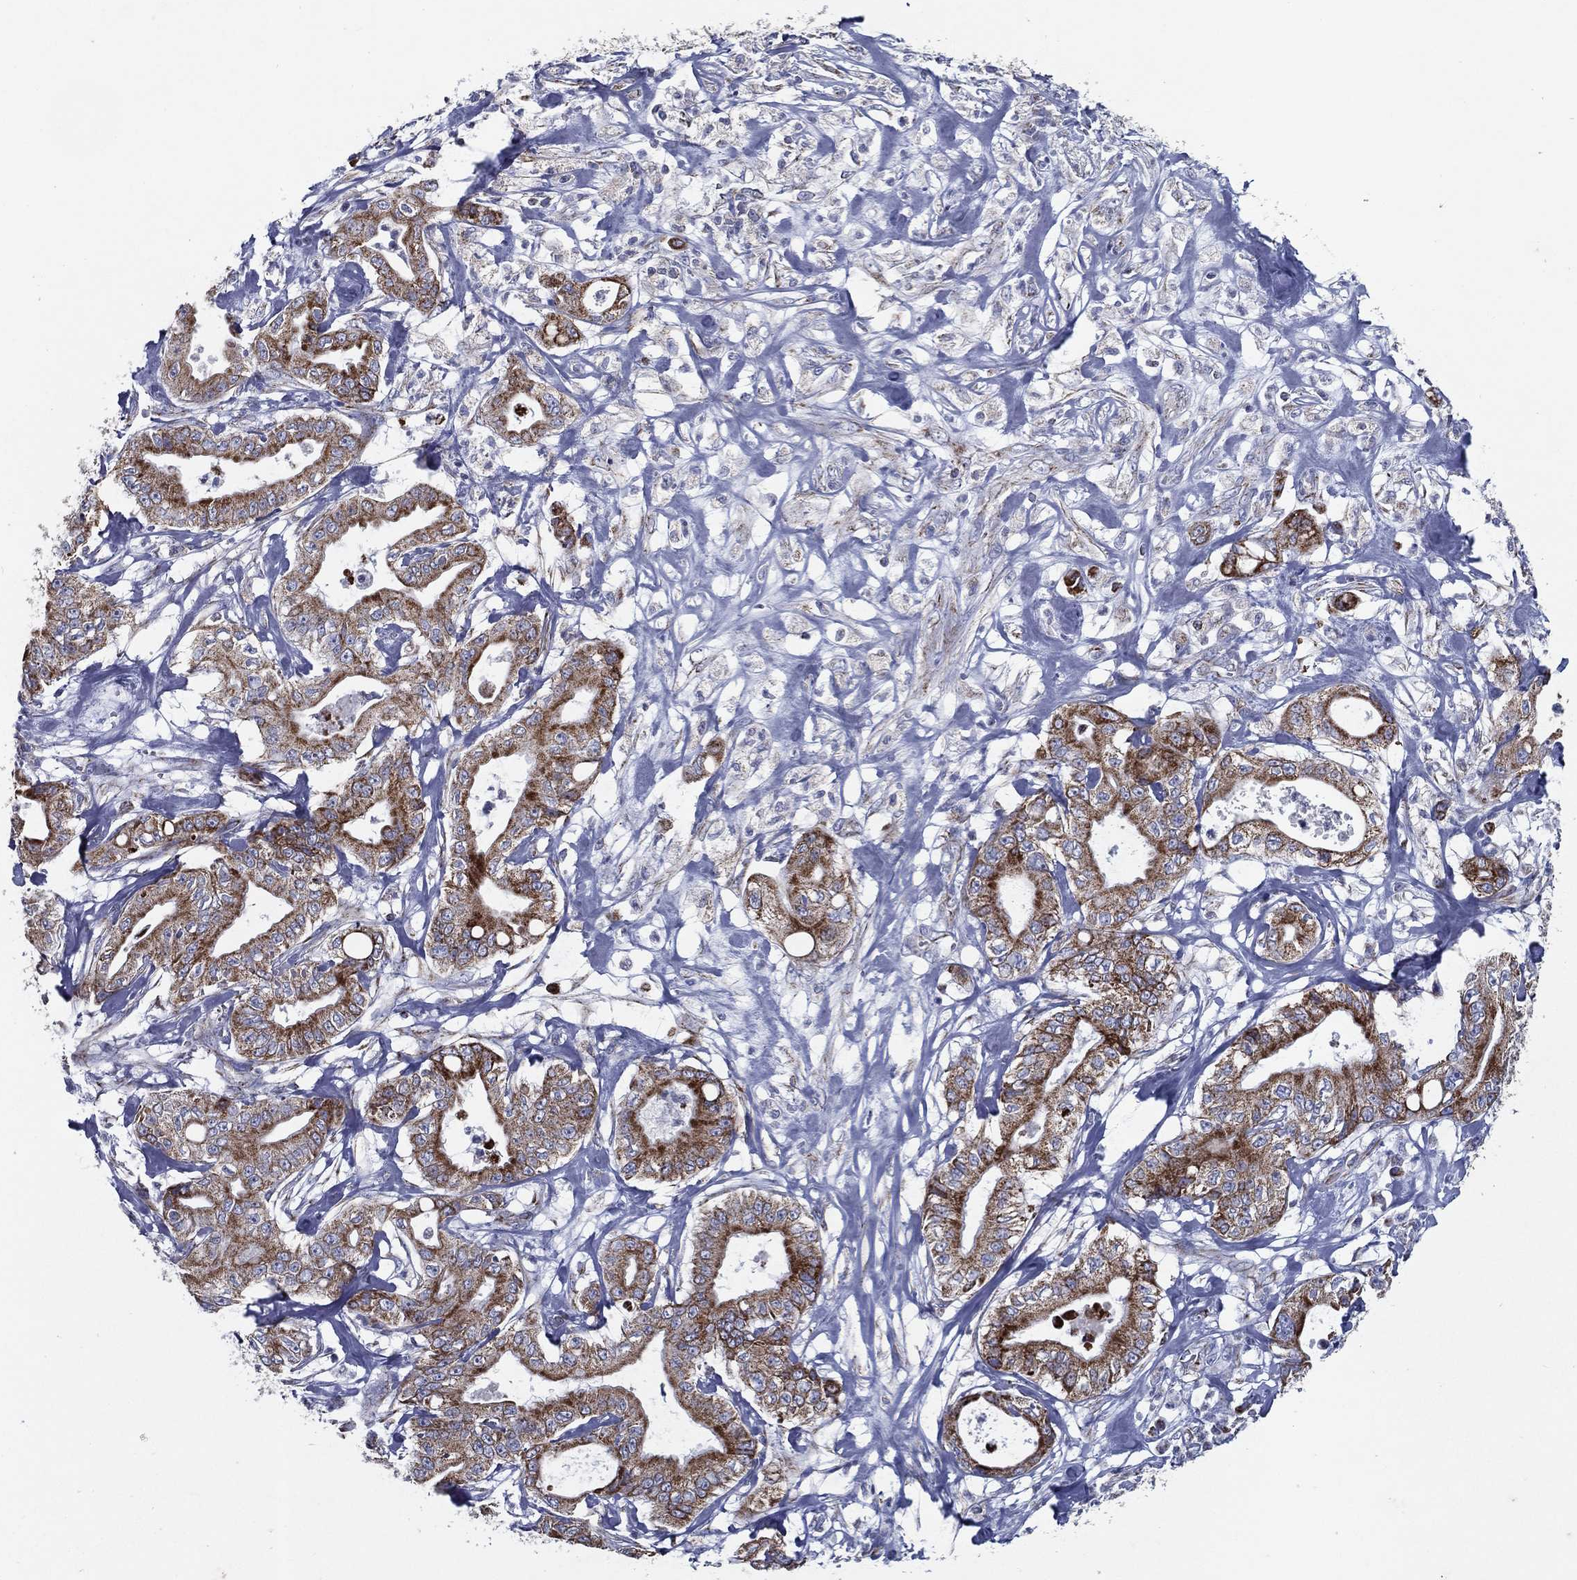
{"staining": {"intensity": "strong", "quantity": "25%-75%", "location": "cytoplasmic/membranous"}, "tissue": "pancreatic cancer", "cell_type": "Tumor cells", "image_type": "cancer", "snomed": [{"axis": "morphology", "description": "Adenocarcinoma, NOS"}, {"axis": "topography", "description": "Pancreas"}], "caption": "Tumor cells display strong cytoplasmic/membranous staining in about 25%-75% of cells in adenocarcinoma (pancreatic).", "gene": "SFXN1", "patient": {"sex": "male", "age": 71}}